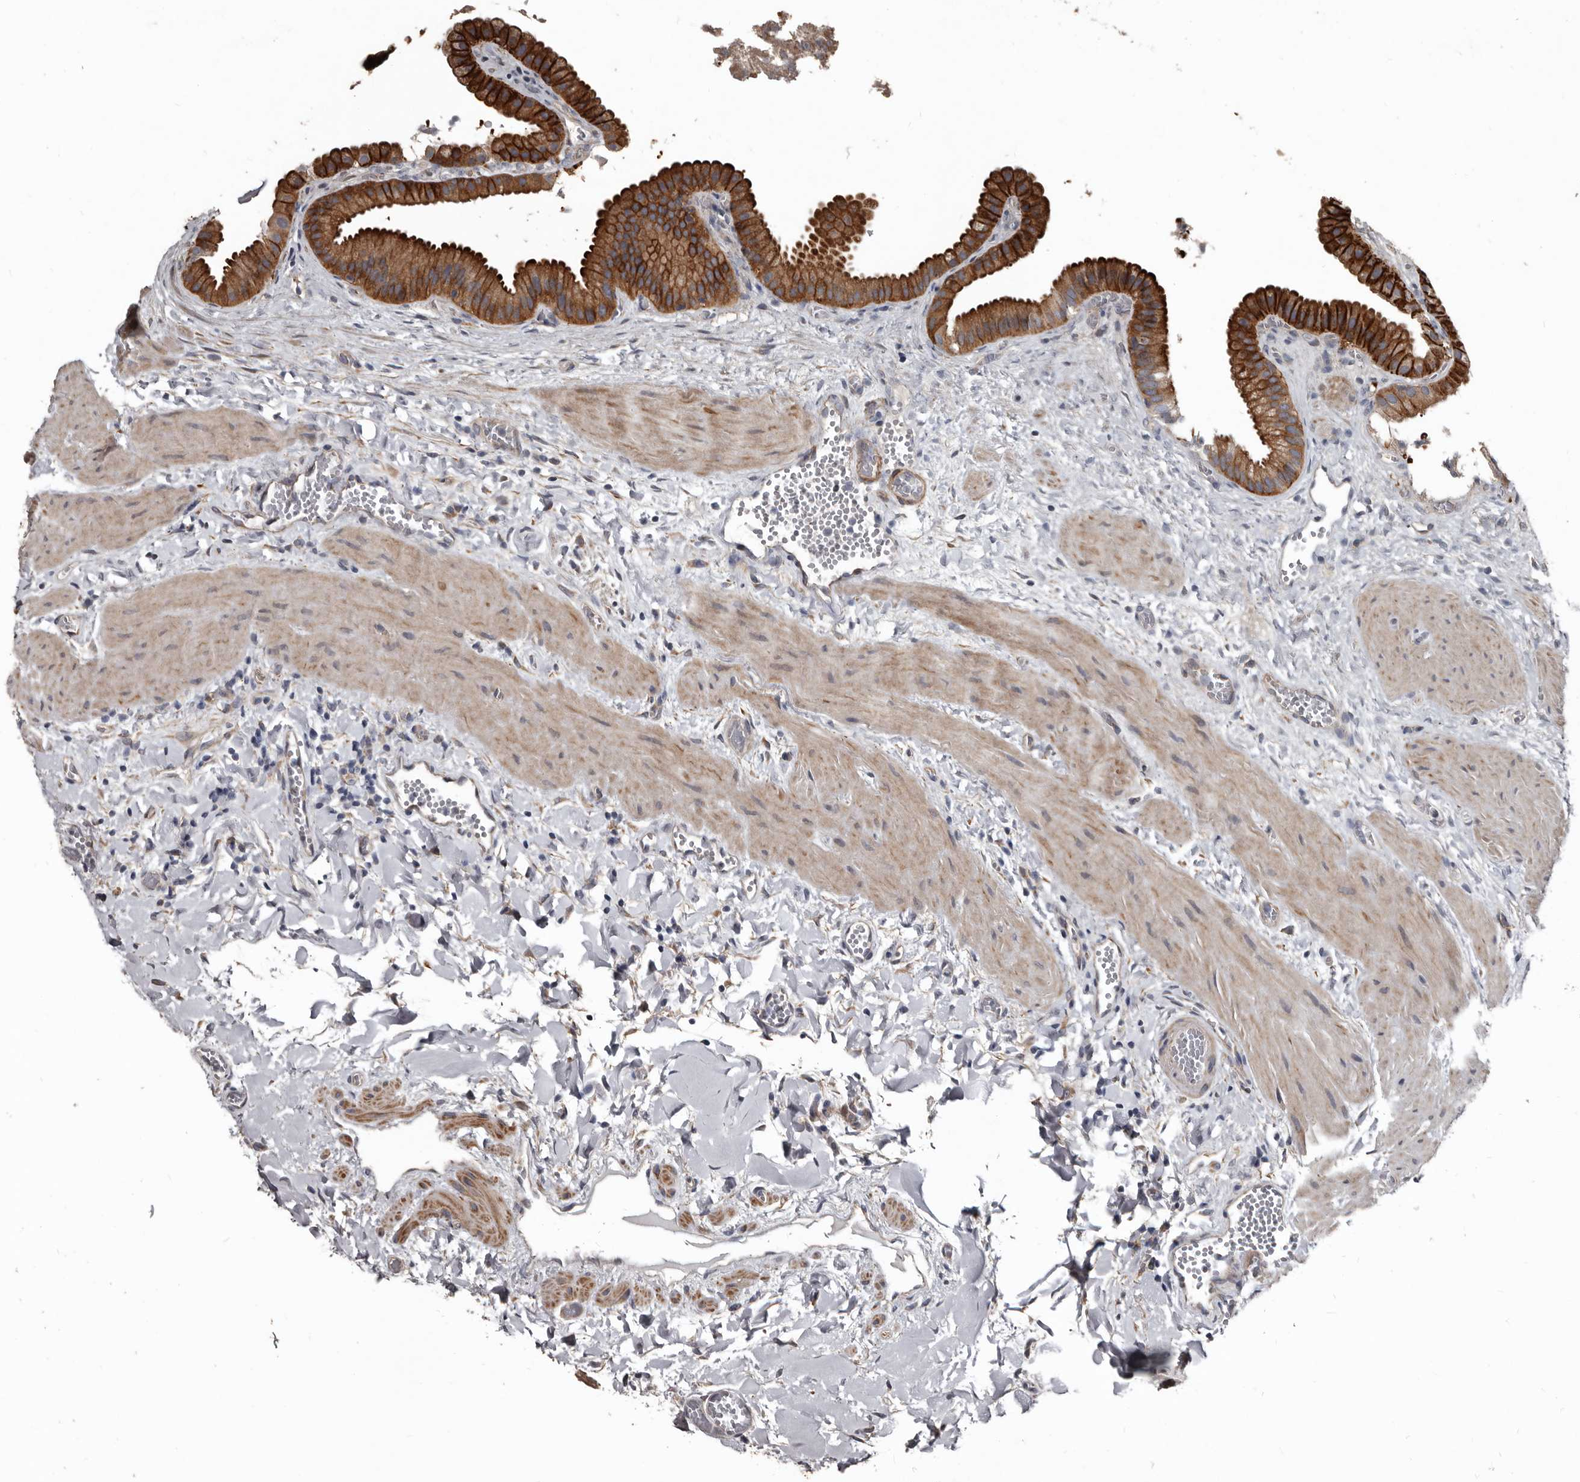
{"staining": {"intensity": "strong", "quantity": ">75%", "location": "cytoplasmic/membranous"}, "tissue": "gallbladder", "cell_type": "Glandular cells", "image_type": "normal", "snomed": [{"axis": "morphology", "description": "Normal tissue, NOS"}, {"axis": "topography", "description": "Gallbladder"}], "caption": "This histopathology image shows IHC staining of benign gallbladder, with high strong cytoplasmic/membranous positivity in approximately >75% of glandular cells.", "gene": "DHPS", "patient": {"sex": "male", "age": 55}}